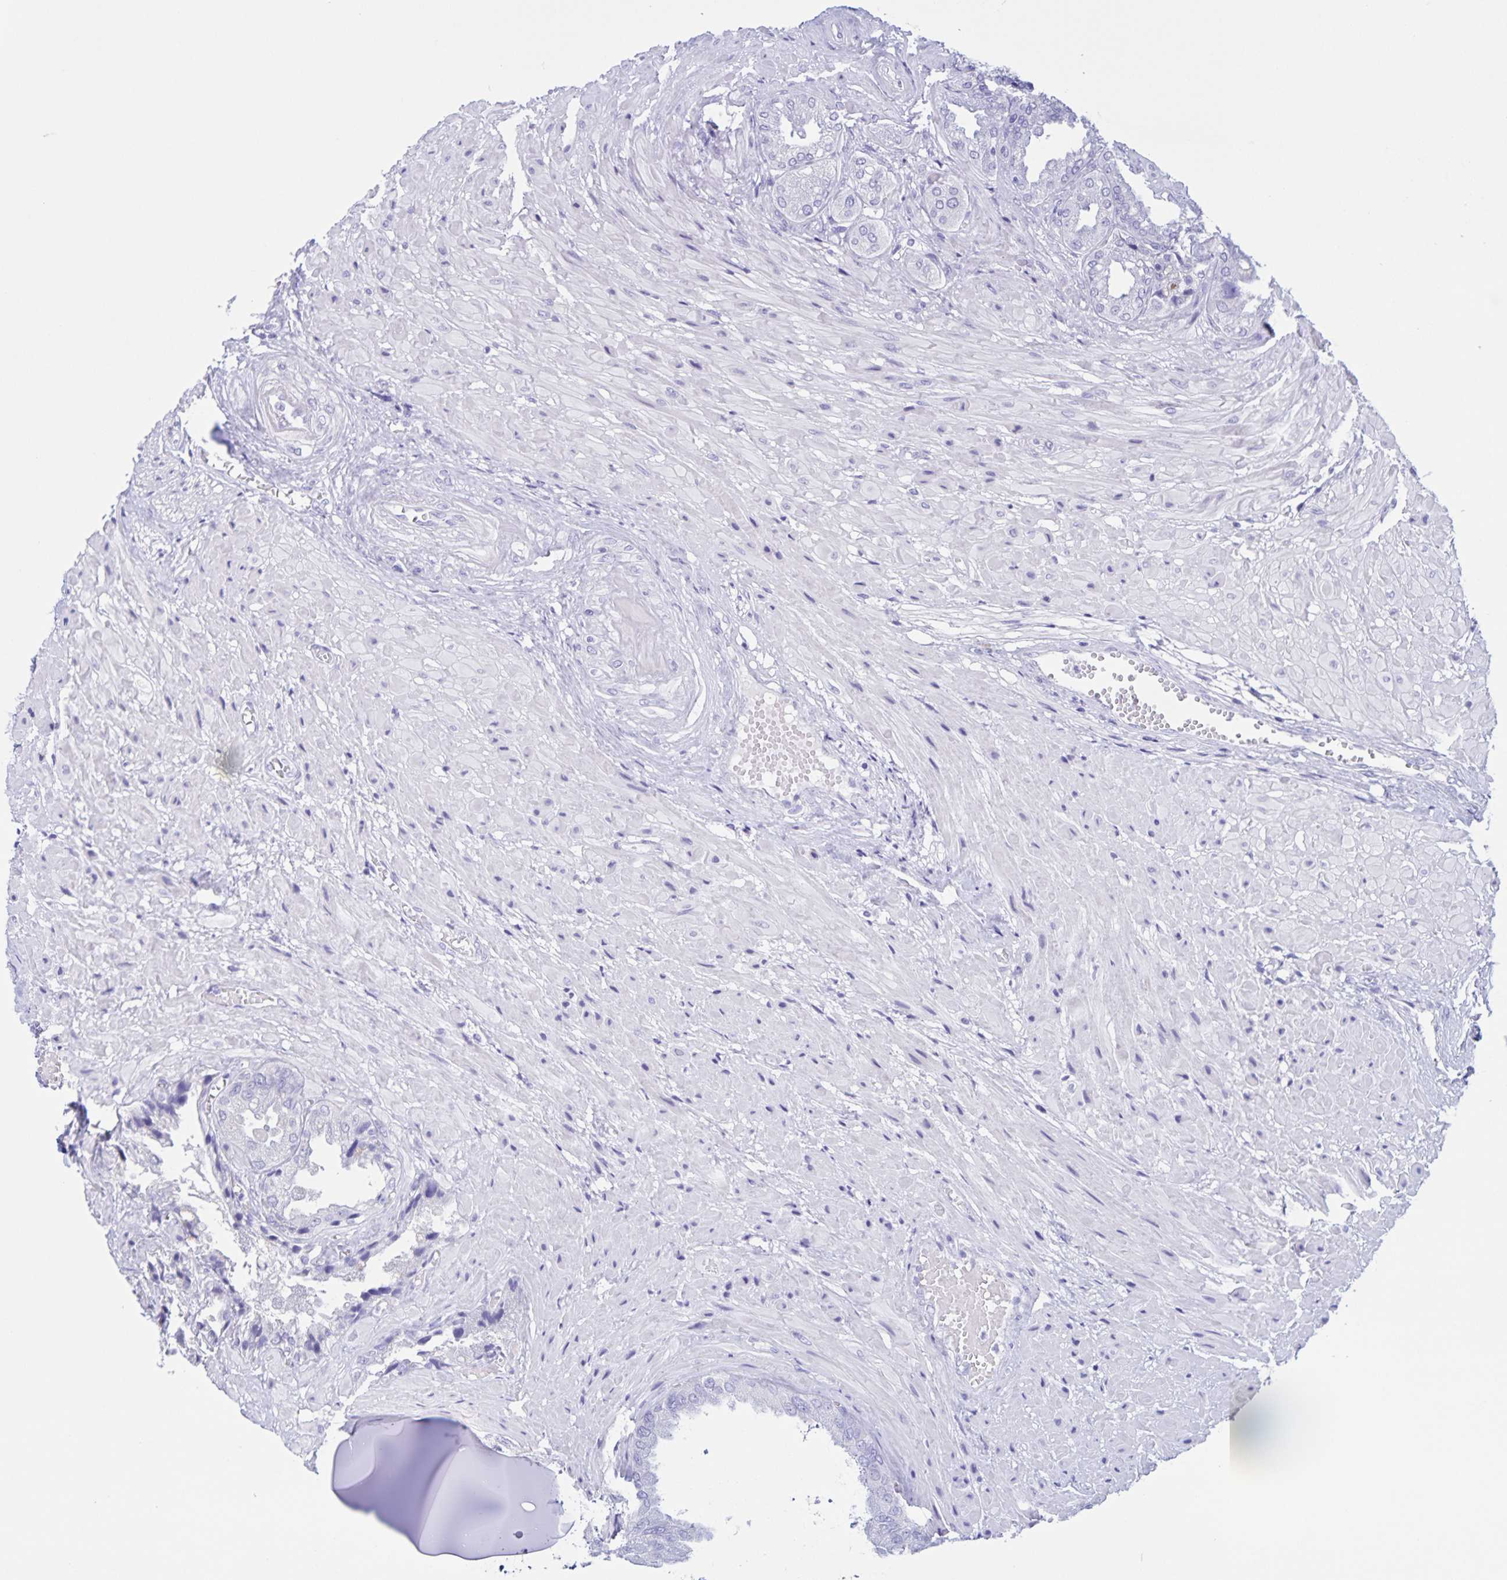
{"staining": {"intensity": "negative", "quantity": "none", "location": "none"}, "tissue": "seminal vesicle", "cell_type": "Glandular cells", "image_type": "normal", "snomed": [{"axis": "morphology", "description": "Normal tissue, NOS"}, {"axis": "topography", "description": "Seminal veicle"}], "caption": "Human seminal vesicle stained for a protein using immunohistochemistry (IHC) exhibits no staining in glandular cells.", "gene": "TGIF2LX", "patient": {"sex": "male", "age": 55}}